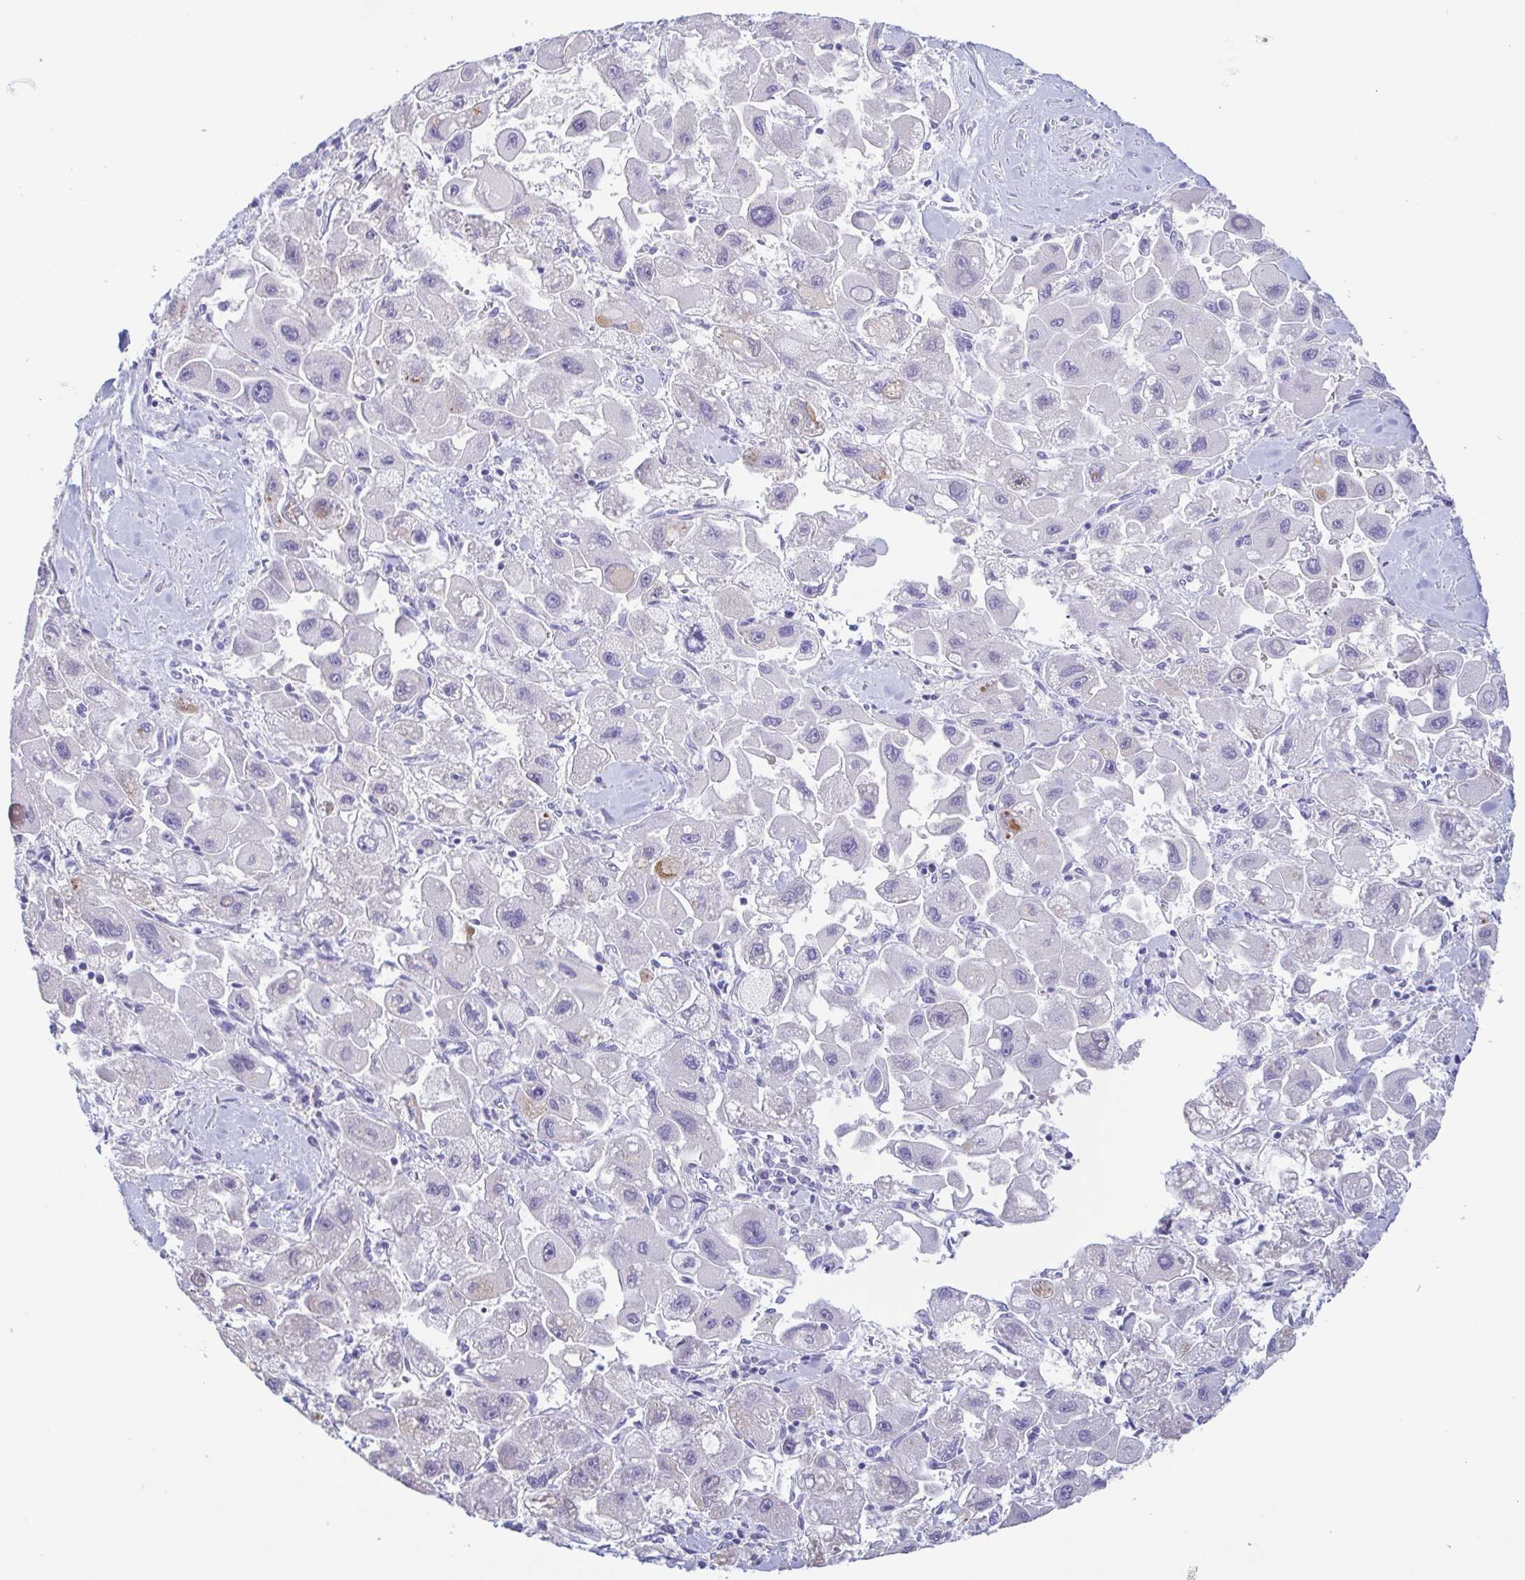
{"staining": {"intensity": "negative", "quantity": "none", "location": "none"}, "tissue": "liver cancer", "cell_type": "Tumor cells", "image_type": "cancer", "snomed": [{"axis": "morphology", "description": "Carcinoma, Hepatocellular, NOS"}, {"axis": "topography", "description": "Liver"}], "caption": "DAB (3,3'-diaminobenzidine) immunohistochemical staining of liver hepatocellular carcinoma reveals no significant expression in tumor cells.", "gene": "TREH", "patient": {"sex": "male", "age": 24}}